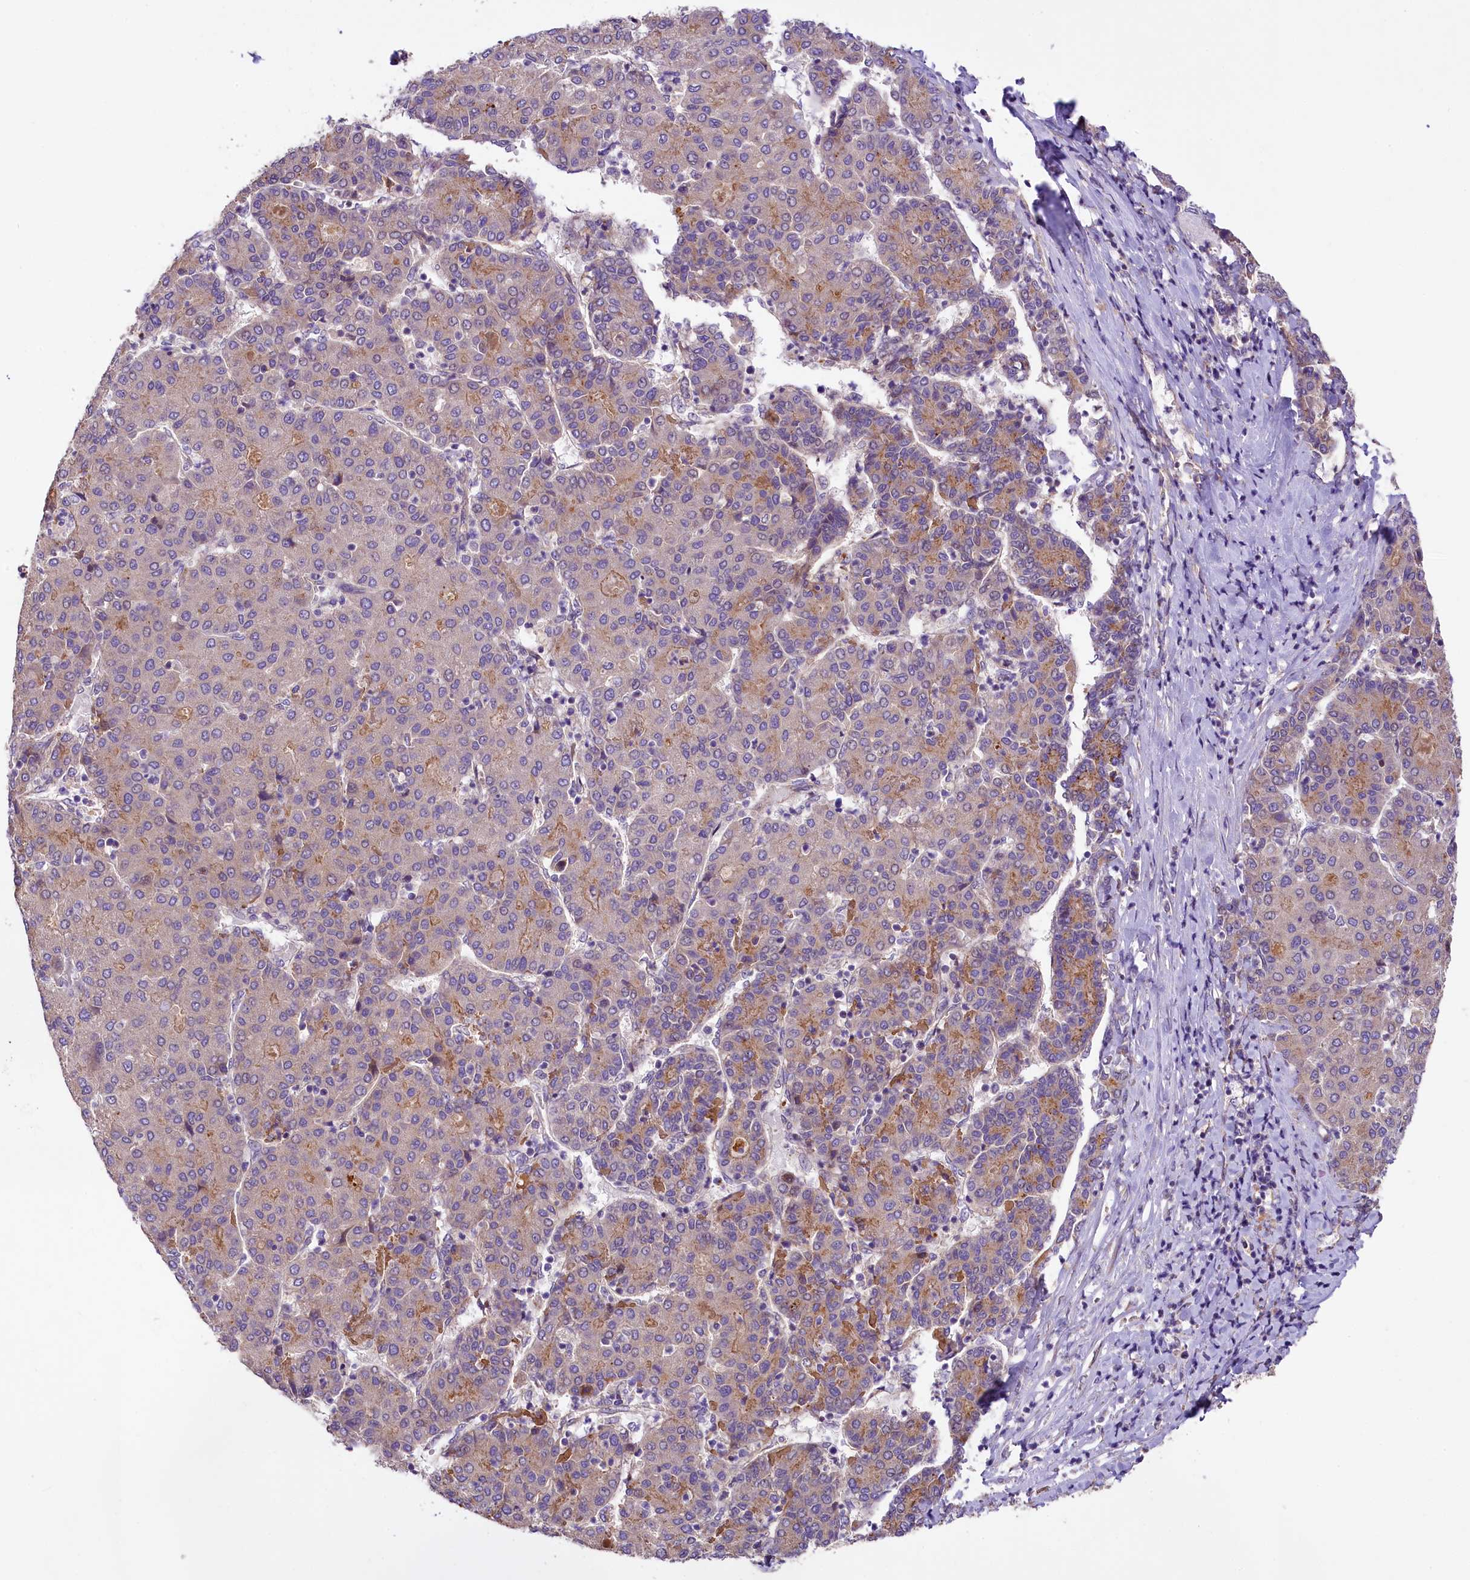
{"staining": {"intensity": "weak", "quantity": "<25%", "location": "cytoplasmic/membranous"}, "tissue": "liver cancer", "cell_type": "Tumor cells", "image_type": "cancer", "snomed": [{"axis": "morphology", "description": "Carcinoma, Hepatocellular, NOS"}, {"axis": "topography", "description": "Liver"}], "caption": "An immunohistochemistry photomicrograph of liver hepatocellular carcinoma is shown. There is no staining in tumor cells of liver hepatocellular carcinoma. (Brightfield microscopy of DAB (3,3'-diaminobenzidine) immunohistochemistry (IHC) at high magnification).", "gene": "UBXN6", "patient": {"sex": "male", "age": 65}}